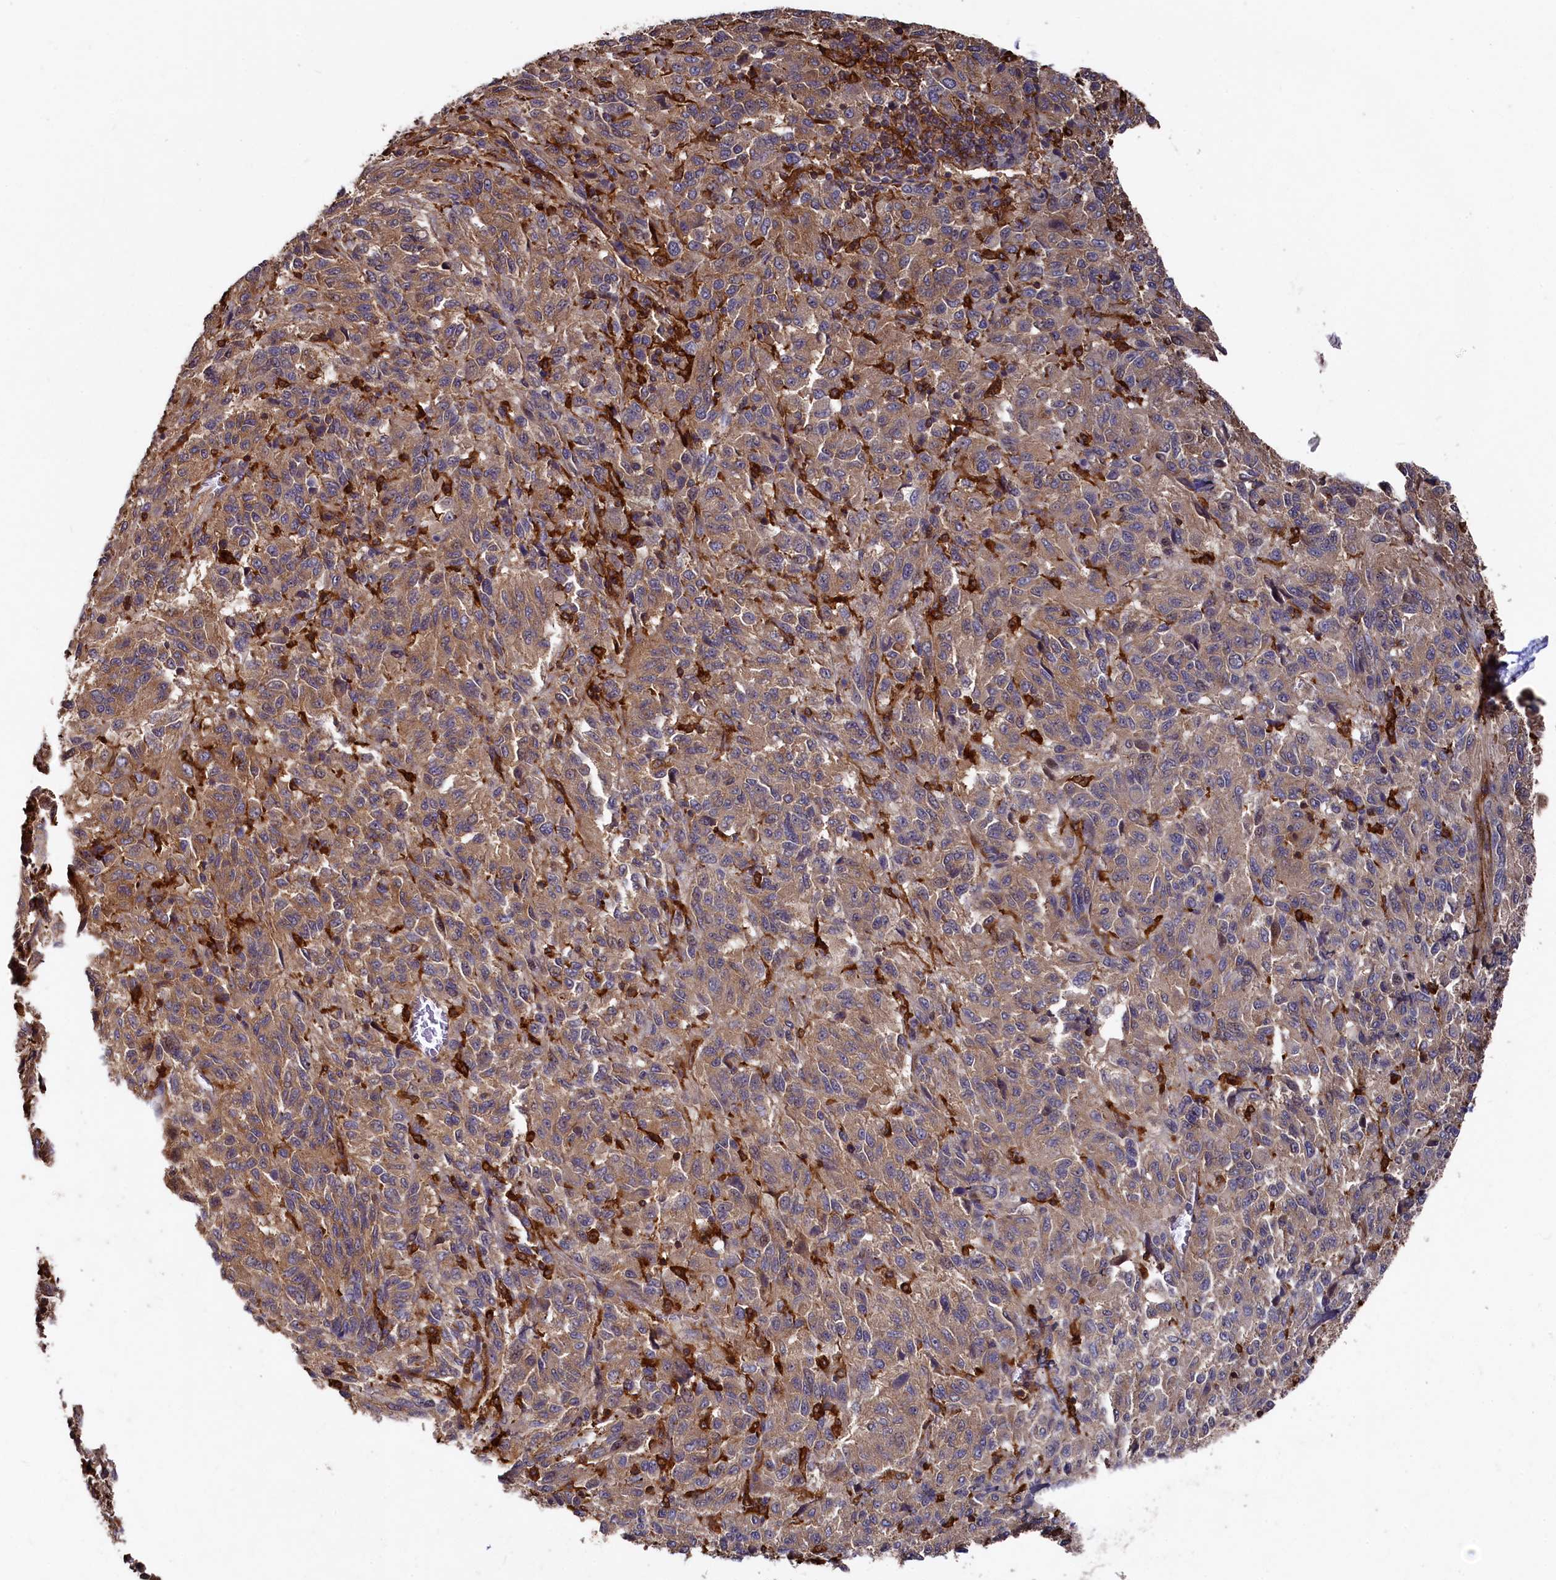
{"staining": {"intensity": "moderate", "quantity": ">75%", "location": "cytoplasmic/membranous"}, "tissue": "melanoma", "cell_type": "Tumor cells", "image_type": "cancer", "snomed": [{"axis": "morphology", "description": "Malignant melanoma, Metastatic site"}, {"axis": "topography", "description": "Lung"}], "caption": "Immunohistochemistry (IHC) histopathology image of neoplastic tissue: human malignant melanoma (metastatic site) stained using immunohistochemistry (IHC) reveals medium levels of moderate protein expression localized specifically in the cytoplasmic/membranous of tumor cells, appearing as a cytoplasmic/membranous brown color.", "gene": "PLEKHO2", "patient": {"sex": "male", "age": 64}}